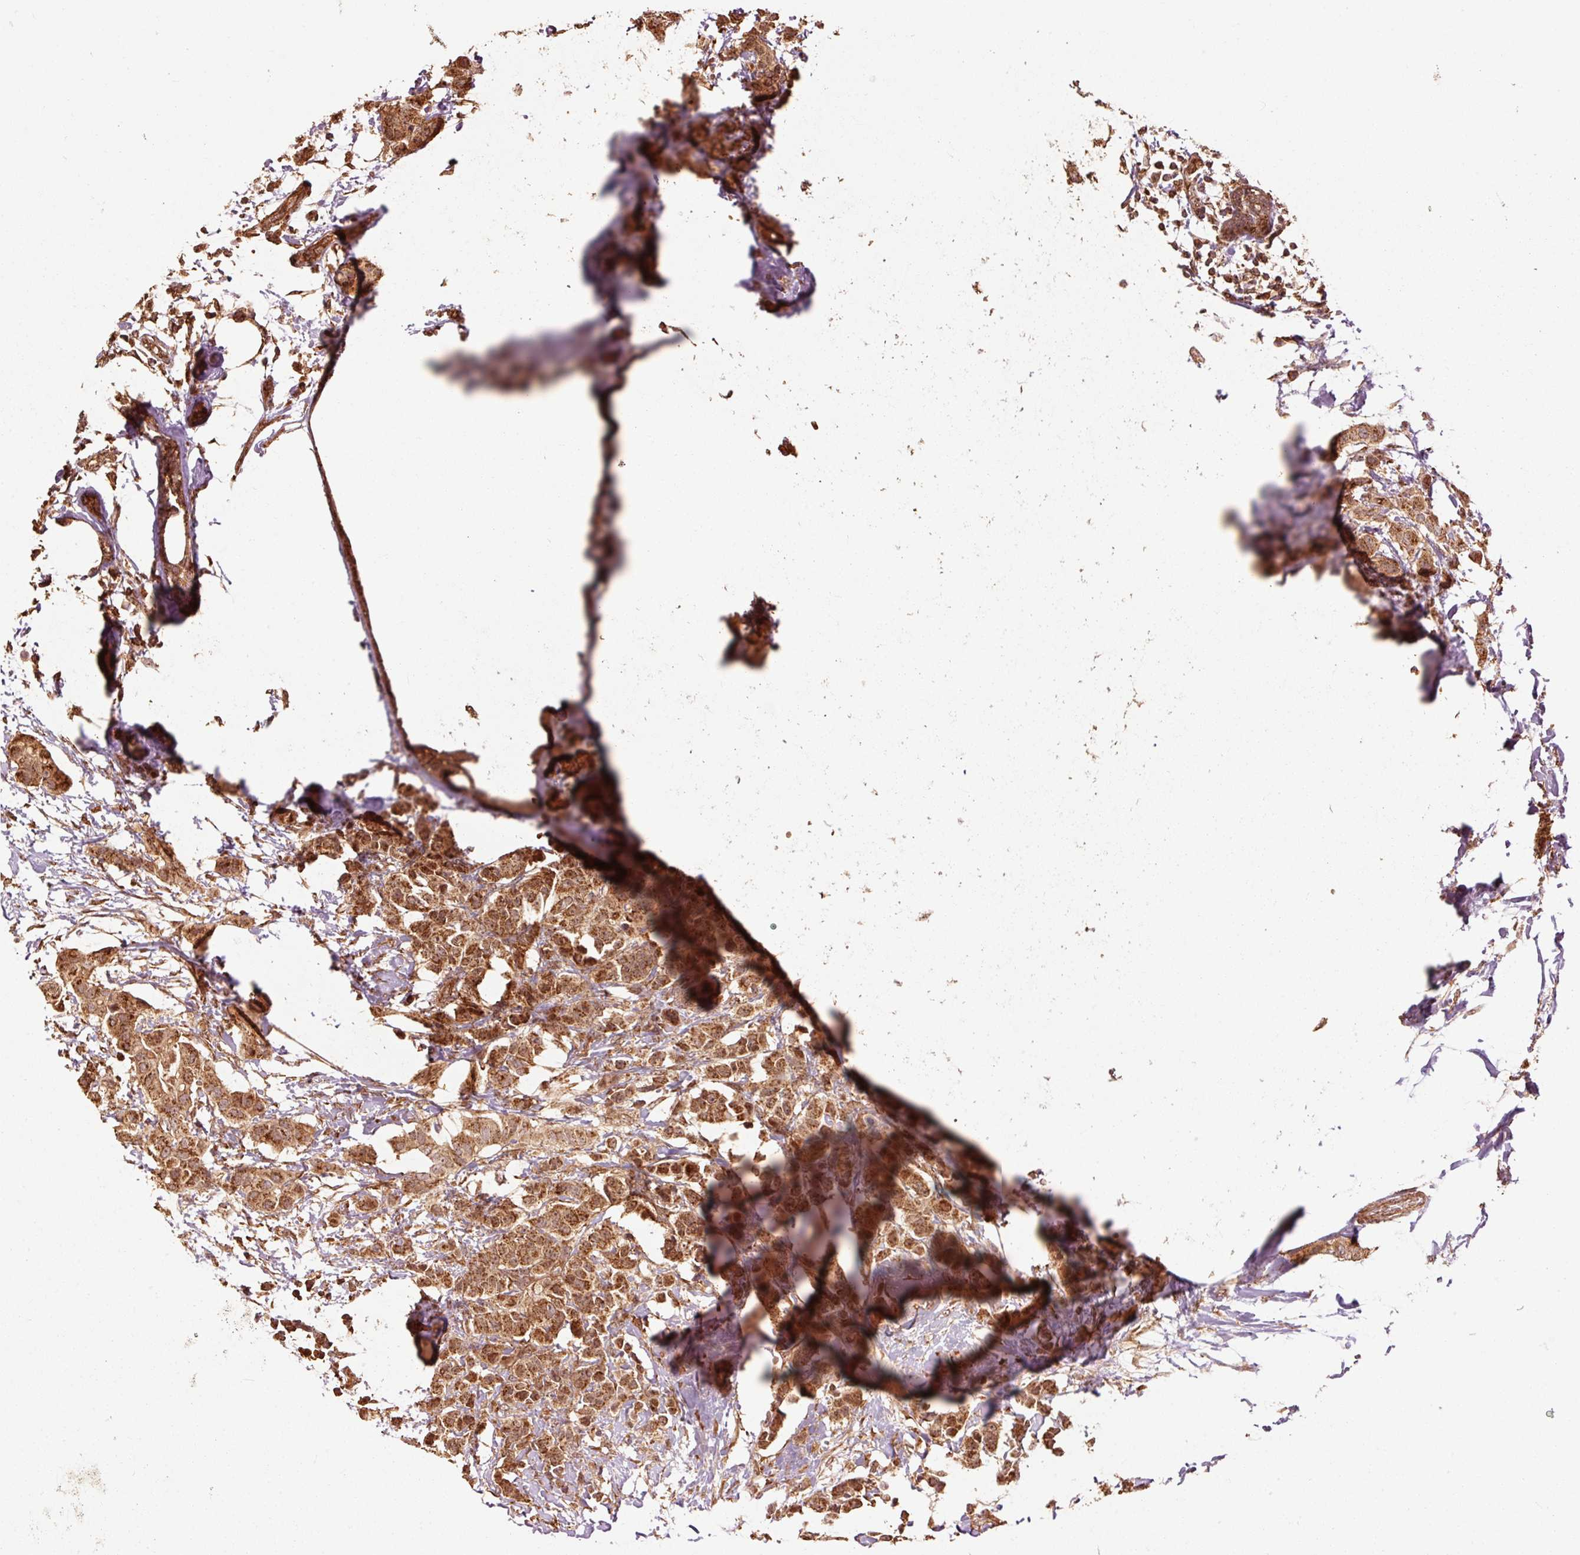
{"staining": {"intensity": "strong", "quantity": ">75%", "location": "cytoplasmic/membranous"}, "tissue": "breast cancer", "cell_type": "Tumor cells", "image_type": "cancer", "snomed": [{"axis": "morphology", "description": "Duct carcinoma"}, {"axis": "topography", "description": "Breast"}], "caption": "The immunohistochemical stain shows strong cytoplasmic/membranous positivity in tumor cells of breast infiltrating ductal carcinoma tissue. (Brightfield microscopy of DAB IHC at high magnification).", "gene": "MRPL16", "patient": {"sex": "female", "age": 40}}